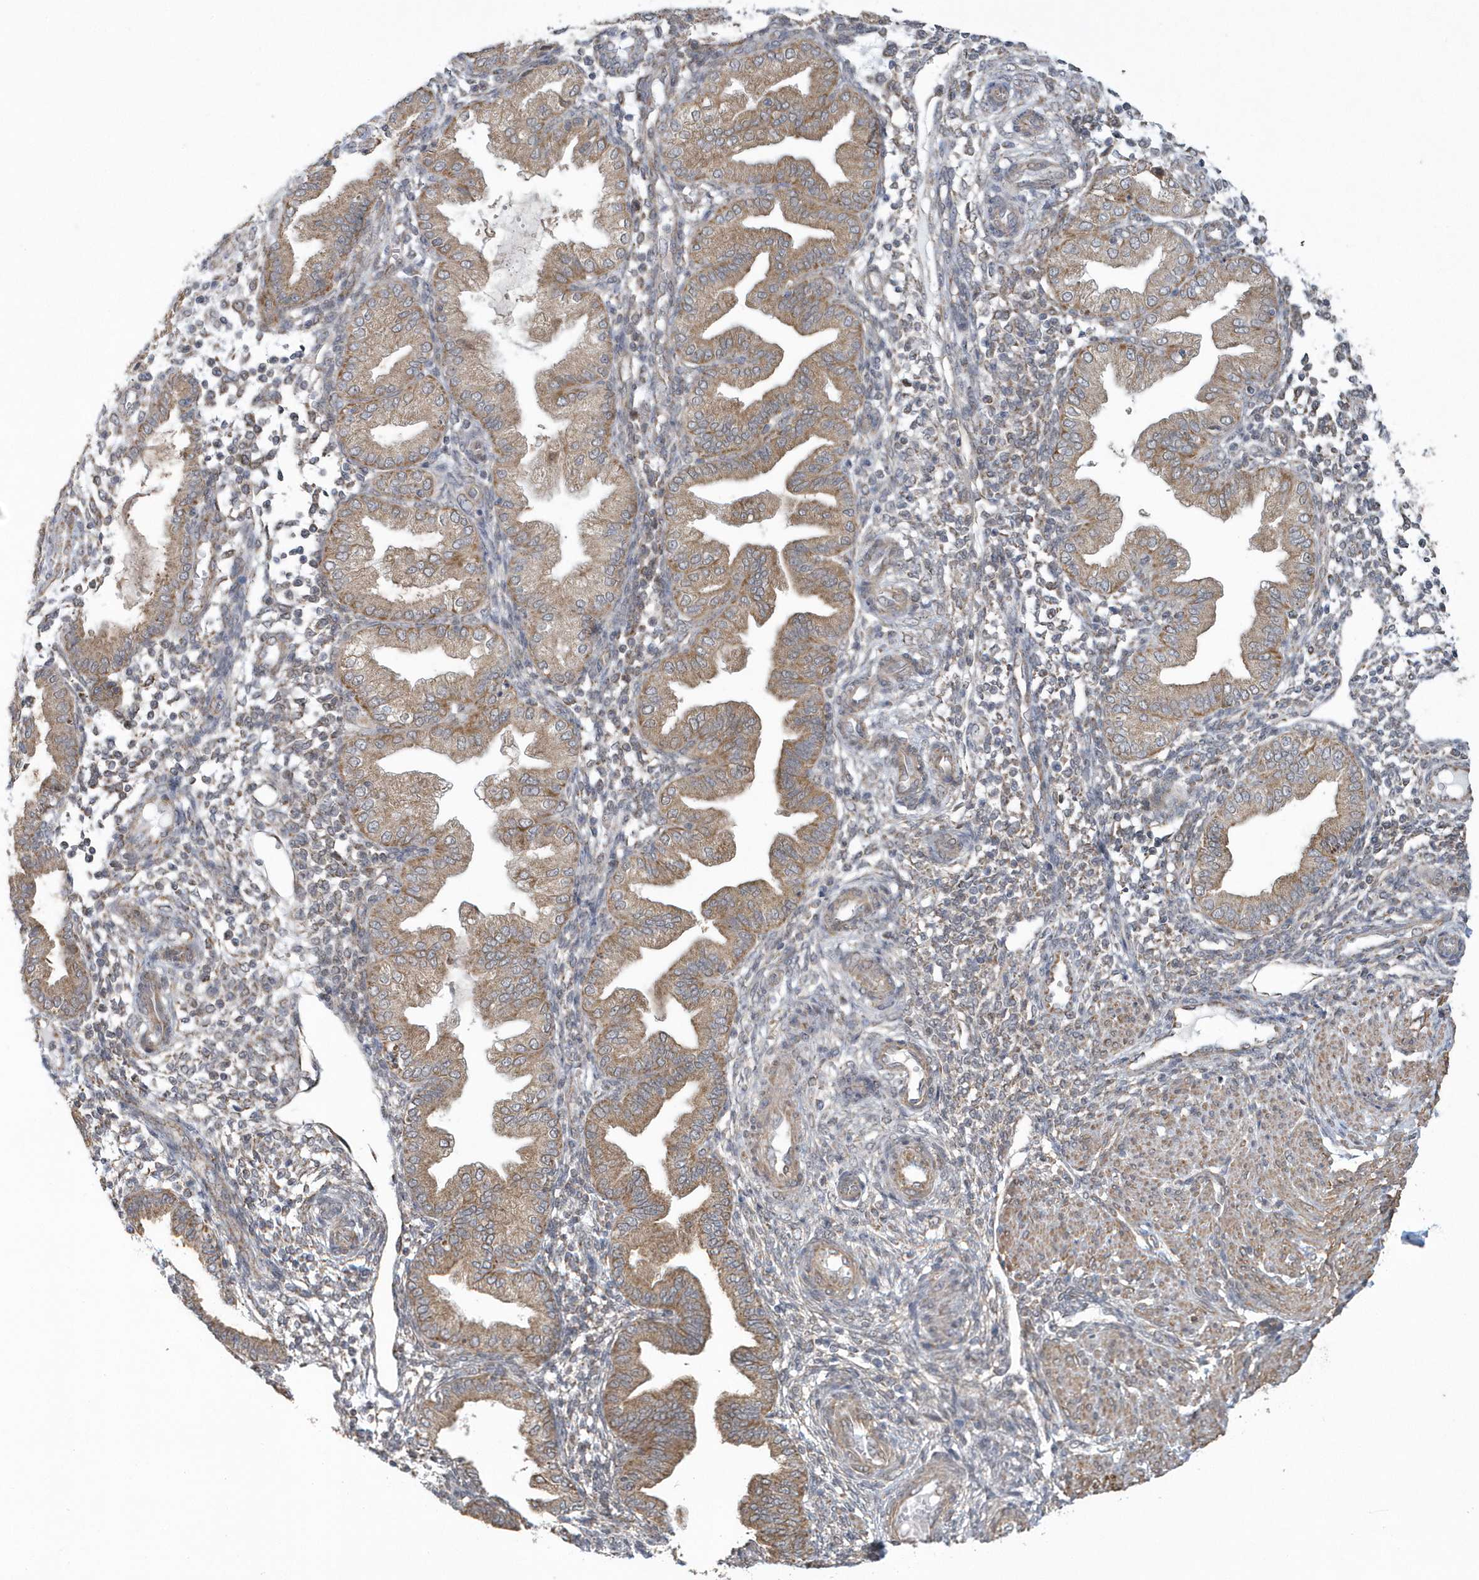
{"staining": {"intensity": "weak", "quantity": "<25%", "location": "cytoplasmic/membranous"}, "tissue": "endometrium", "cell_type": "Cells in endometrial stroma", "image_type": "normal", "snomed": [{"axis": "morphology", "description": "Normal tissue, NOS"}, {"axis": "topography", "description": "Endometrium"}], "caption": "Immunohistochemistry (IHC) micrograph of unremarkable endometrium: endometrium stained with DAB exhibits no significant protein expression in cells in endometrial stroma.", "gene": "SLX9", "patient": {"sex": "female", "age": 53}}